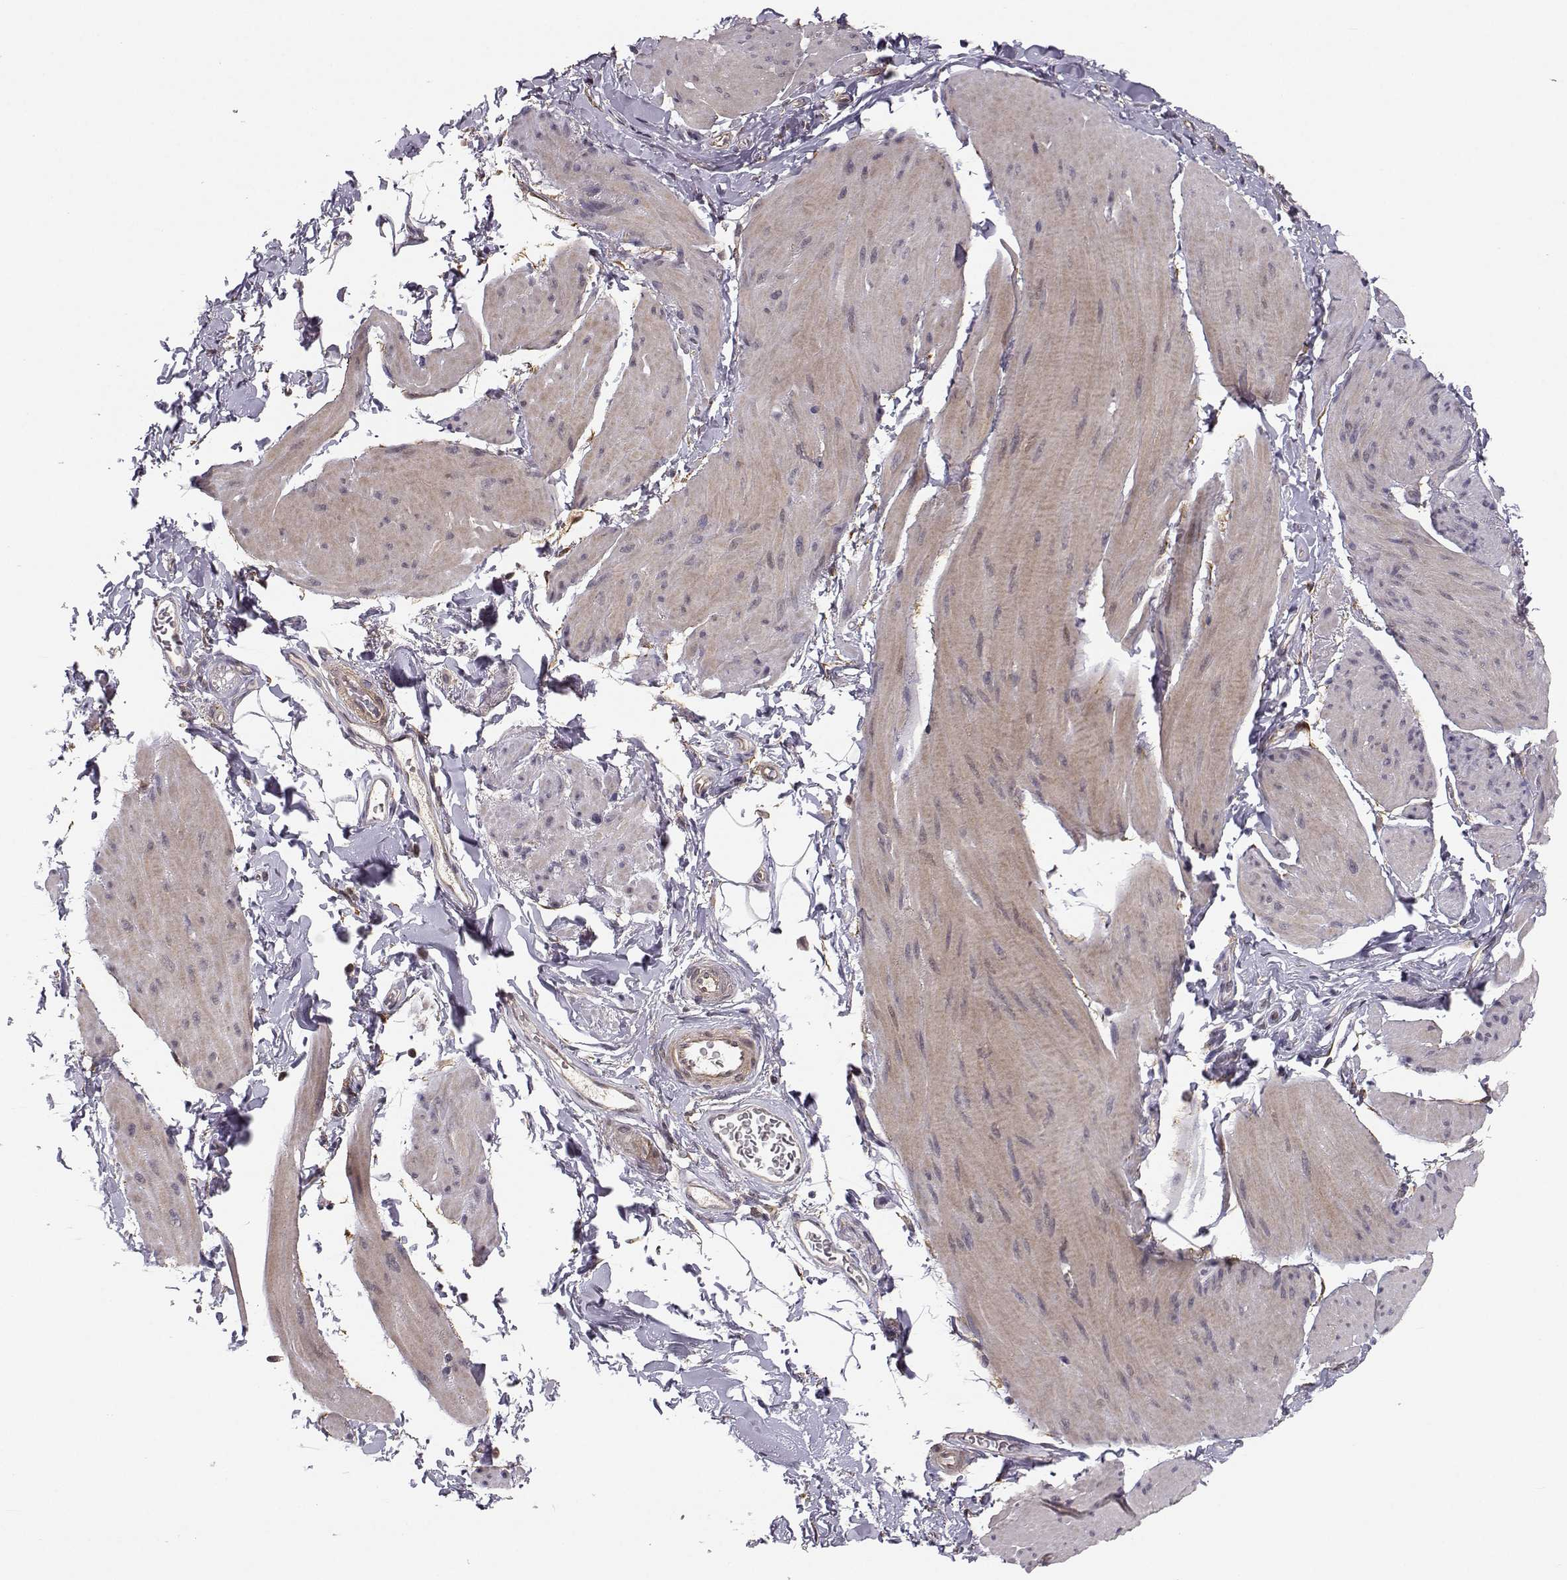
{"staining": {"intensity": "moderate", "quantity": "25%-75%", "location": "cytoplasmic/membranous"}, "tissue": "smooth muscle", "cell_type": "Smooth muscle cells", "image_type": "normal", "snomed": [{"axis": "morphology", "description": "Normal tissue, NOS"}, {"axis": "topography", "description": "Adipose tissue"}, {"axis": "topography", "description": "Smooth muscle"}, {"axis": "topography", "description": "Peripheral nerve tissue"}], "caption": "Brown immunohistochemical staining in benign human smooth muscle exhibits moderate cytoplasmic/membranous staining in about 25%-75% of smooth muscle cells. Immunohistochemistry (ihc) stains the protein in brown and the nuclei are stained blue.", "gene": "PLEKHG3", "patient": {"sex": "male", "age": 83}}